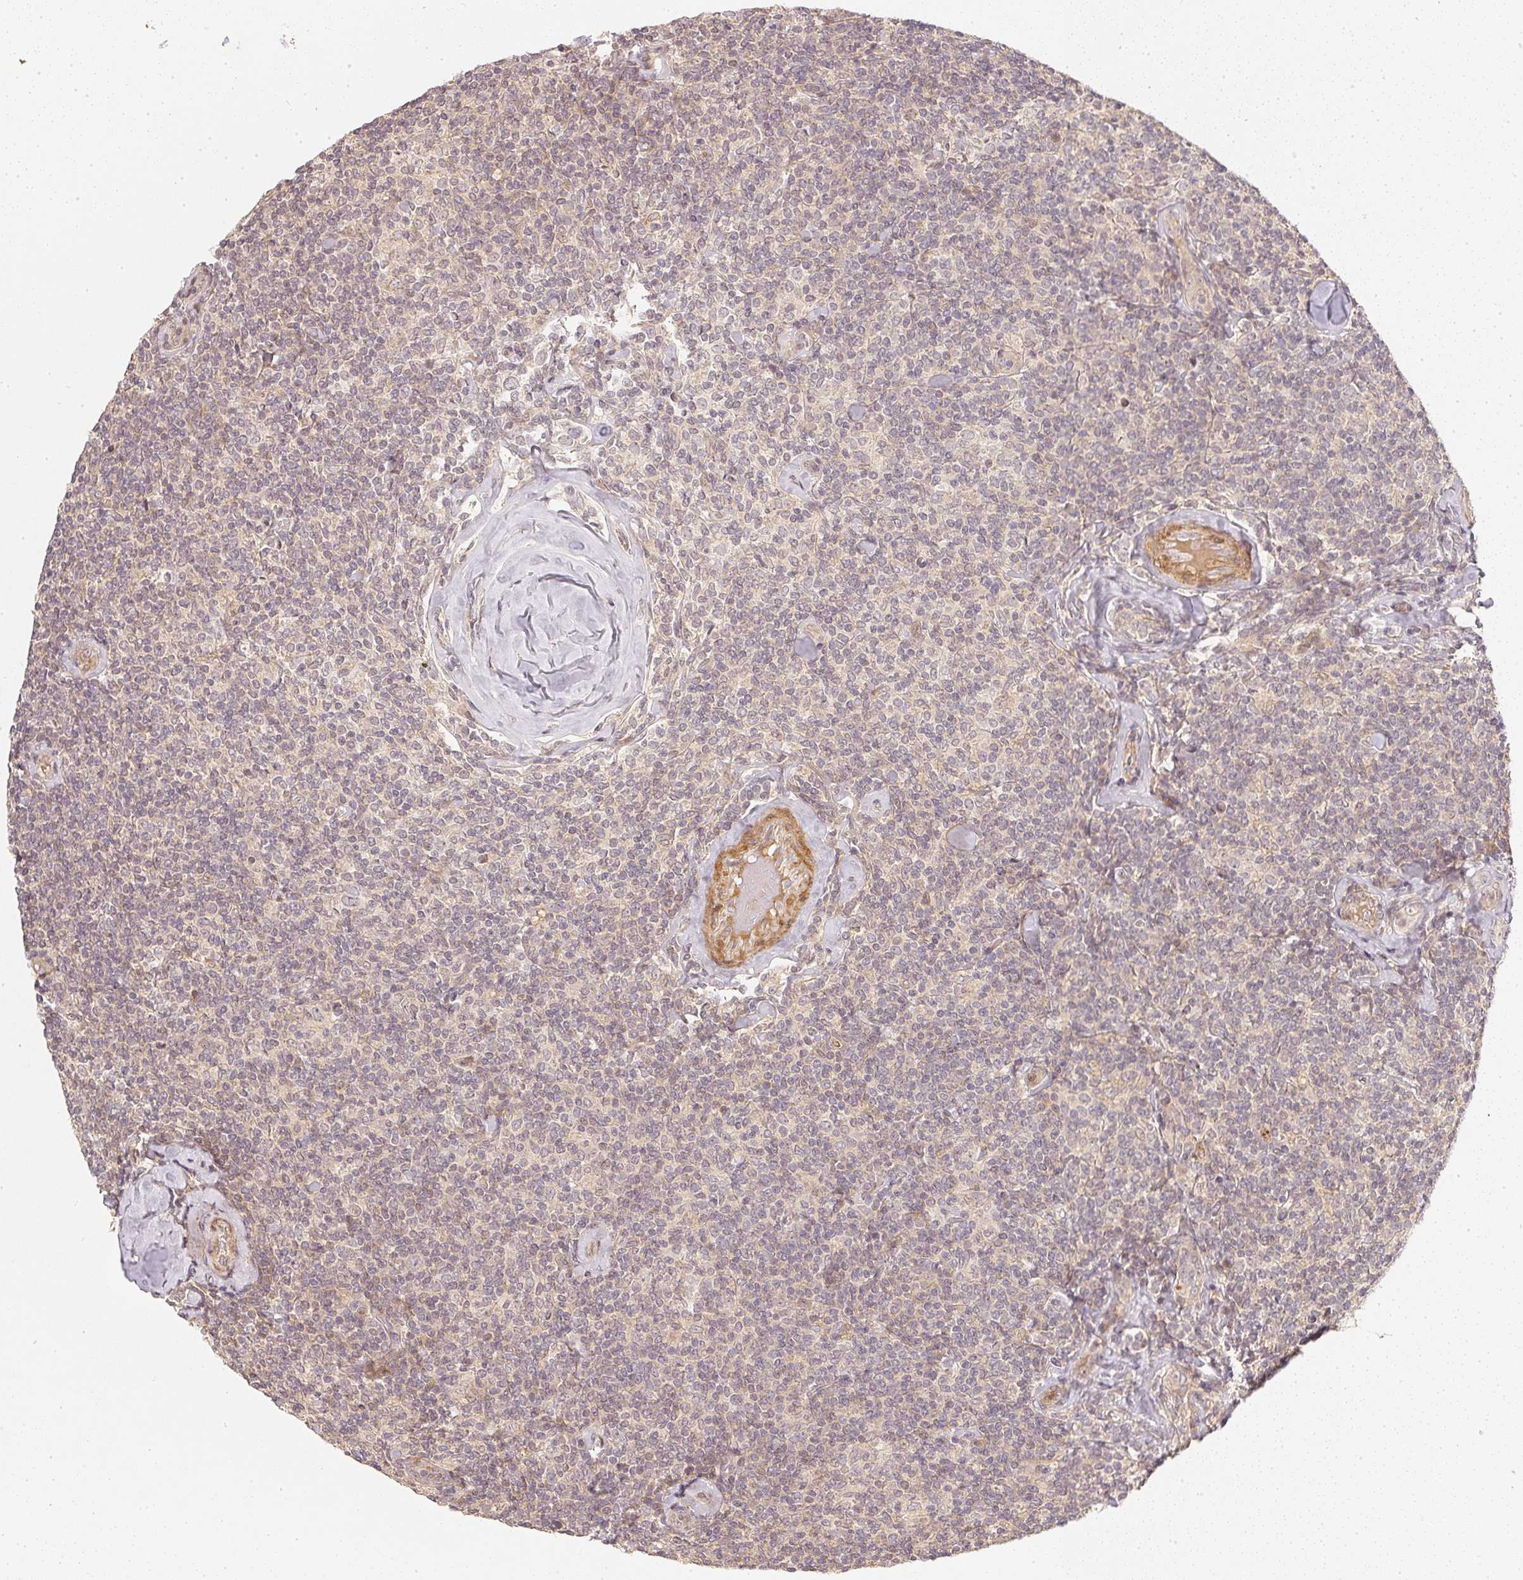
{"staining": {"intensity": "negative", "quantity": "none", "location": "none"}, "tissue": "lymphoma", "cell_type": "Tumor cells", "image_type": "cancer", "snomed": [{"axis": "morphology", "description": "Malignant lymphoma, non-Hodgkin's type, Low grade"}, {"axis": "topography", "description": "Lymph node"}], "caption": "This is an immunohistochemistry image of low-grade malignant lymphoma, non-Hodgkin's type. There is no staining in tumor cells.", "gene": "SERPINE1", "patient": {"sex": "female", "age": 56}}